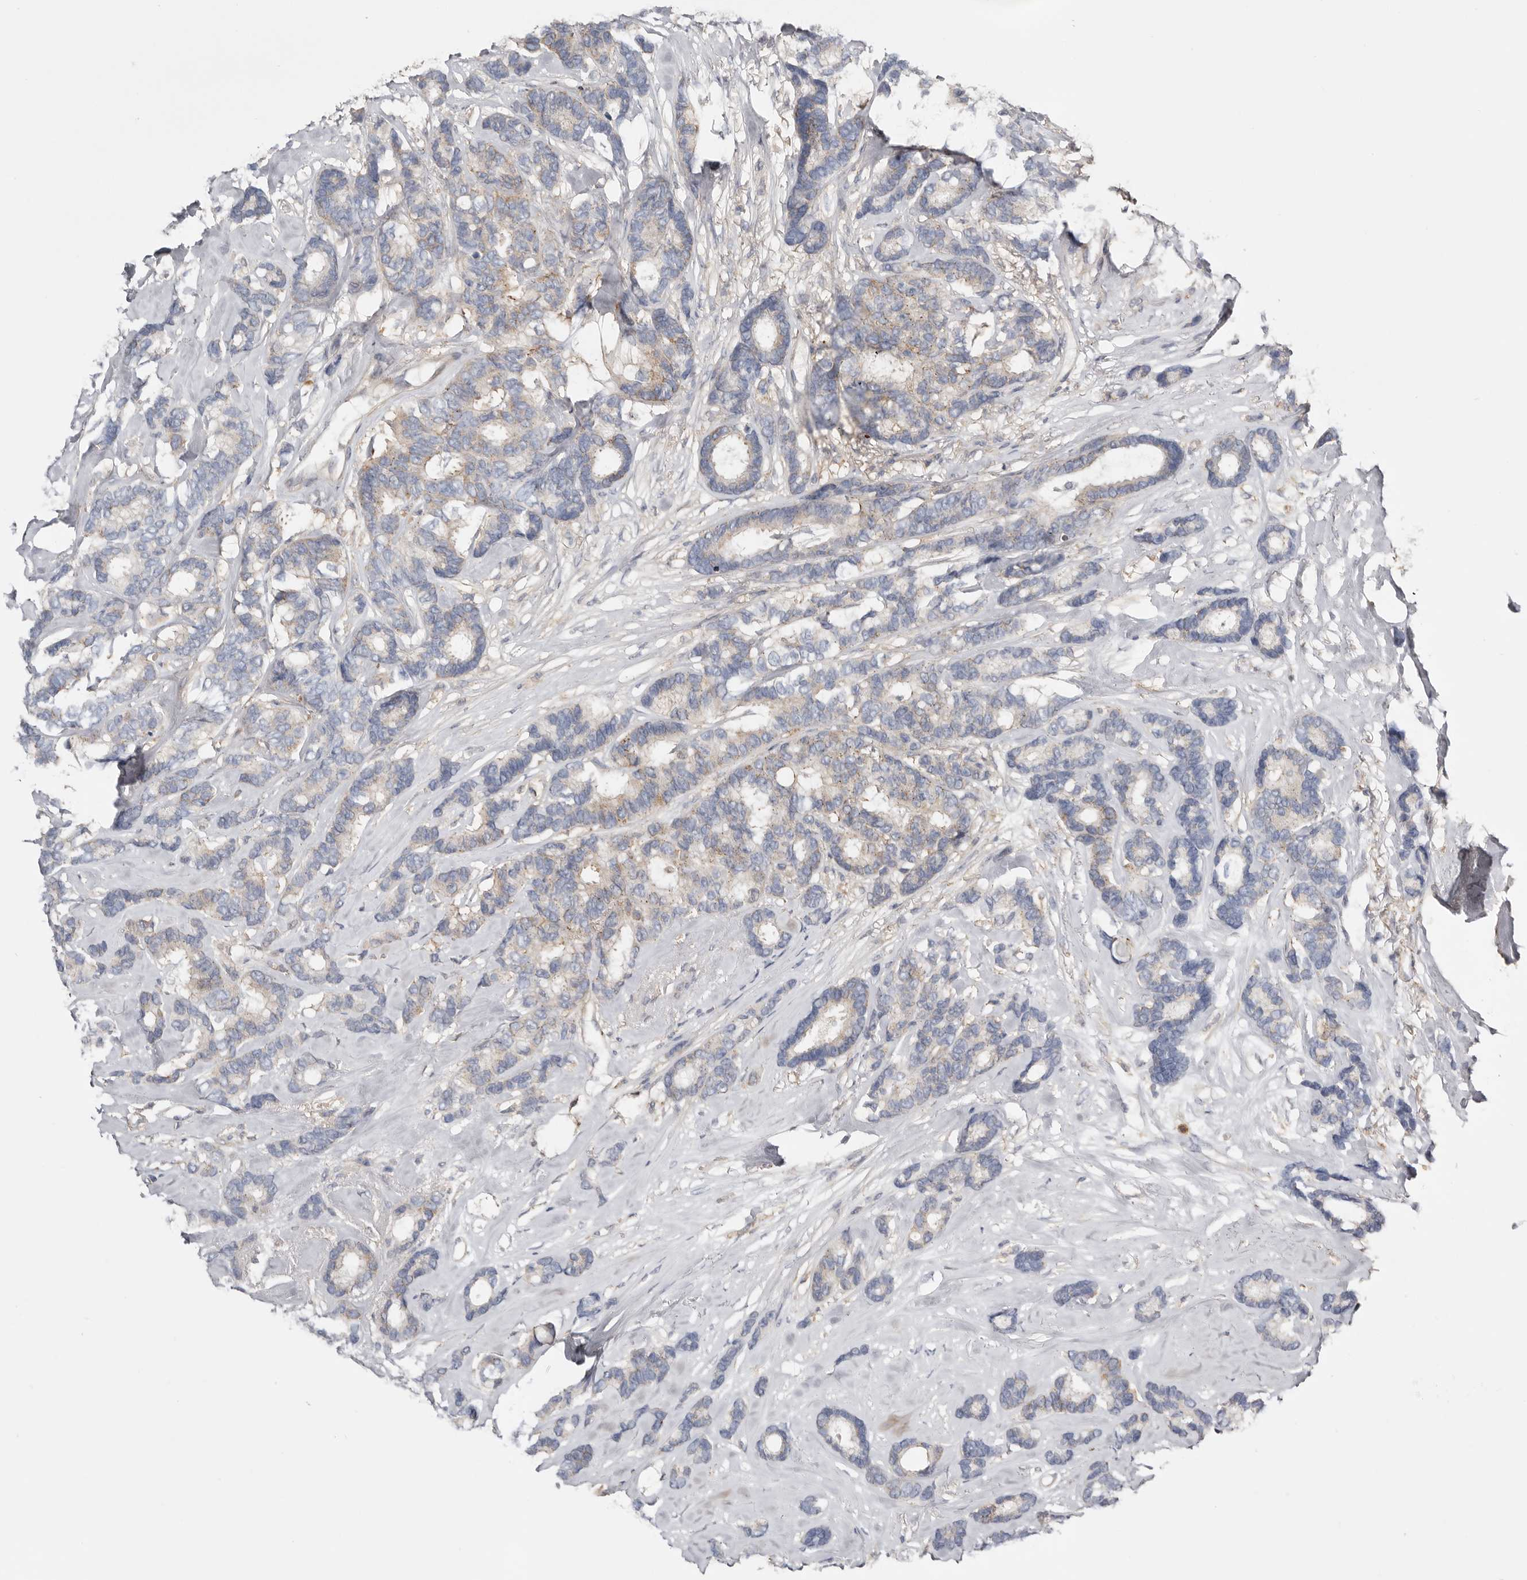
{"staining": {"intensity": "weak", "quantity": "<25%", "location": "cytoplasmic/membranous"}, "tissue": "breast cancer", "cell_type": "Tumor cells", "image_type": "cancer", "snomed": [{"axis": "morphology", "description": "Duct carcinoma"}, {"axis": "topography", "description": "Breast"}], "caption": "DAB (3,3'-diaminobenzidine) immunohistochemical staining of human breast cancer (infiltrating ductal carcinoma) demonstrates no significant staining in tumor cells. (Stains: DAB immunohistochemistry with hematoxylin counter stain, Microscopy: brightfield microscopy at high magnification).", "gene": "MSRB2", "patient": {"sex": "female", "age": 87}}